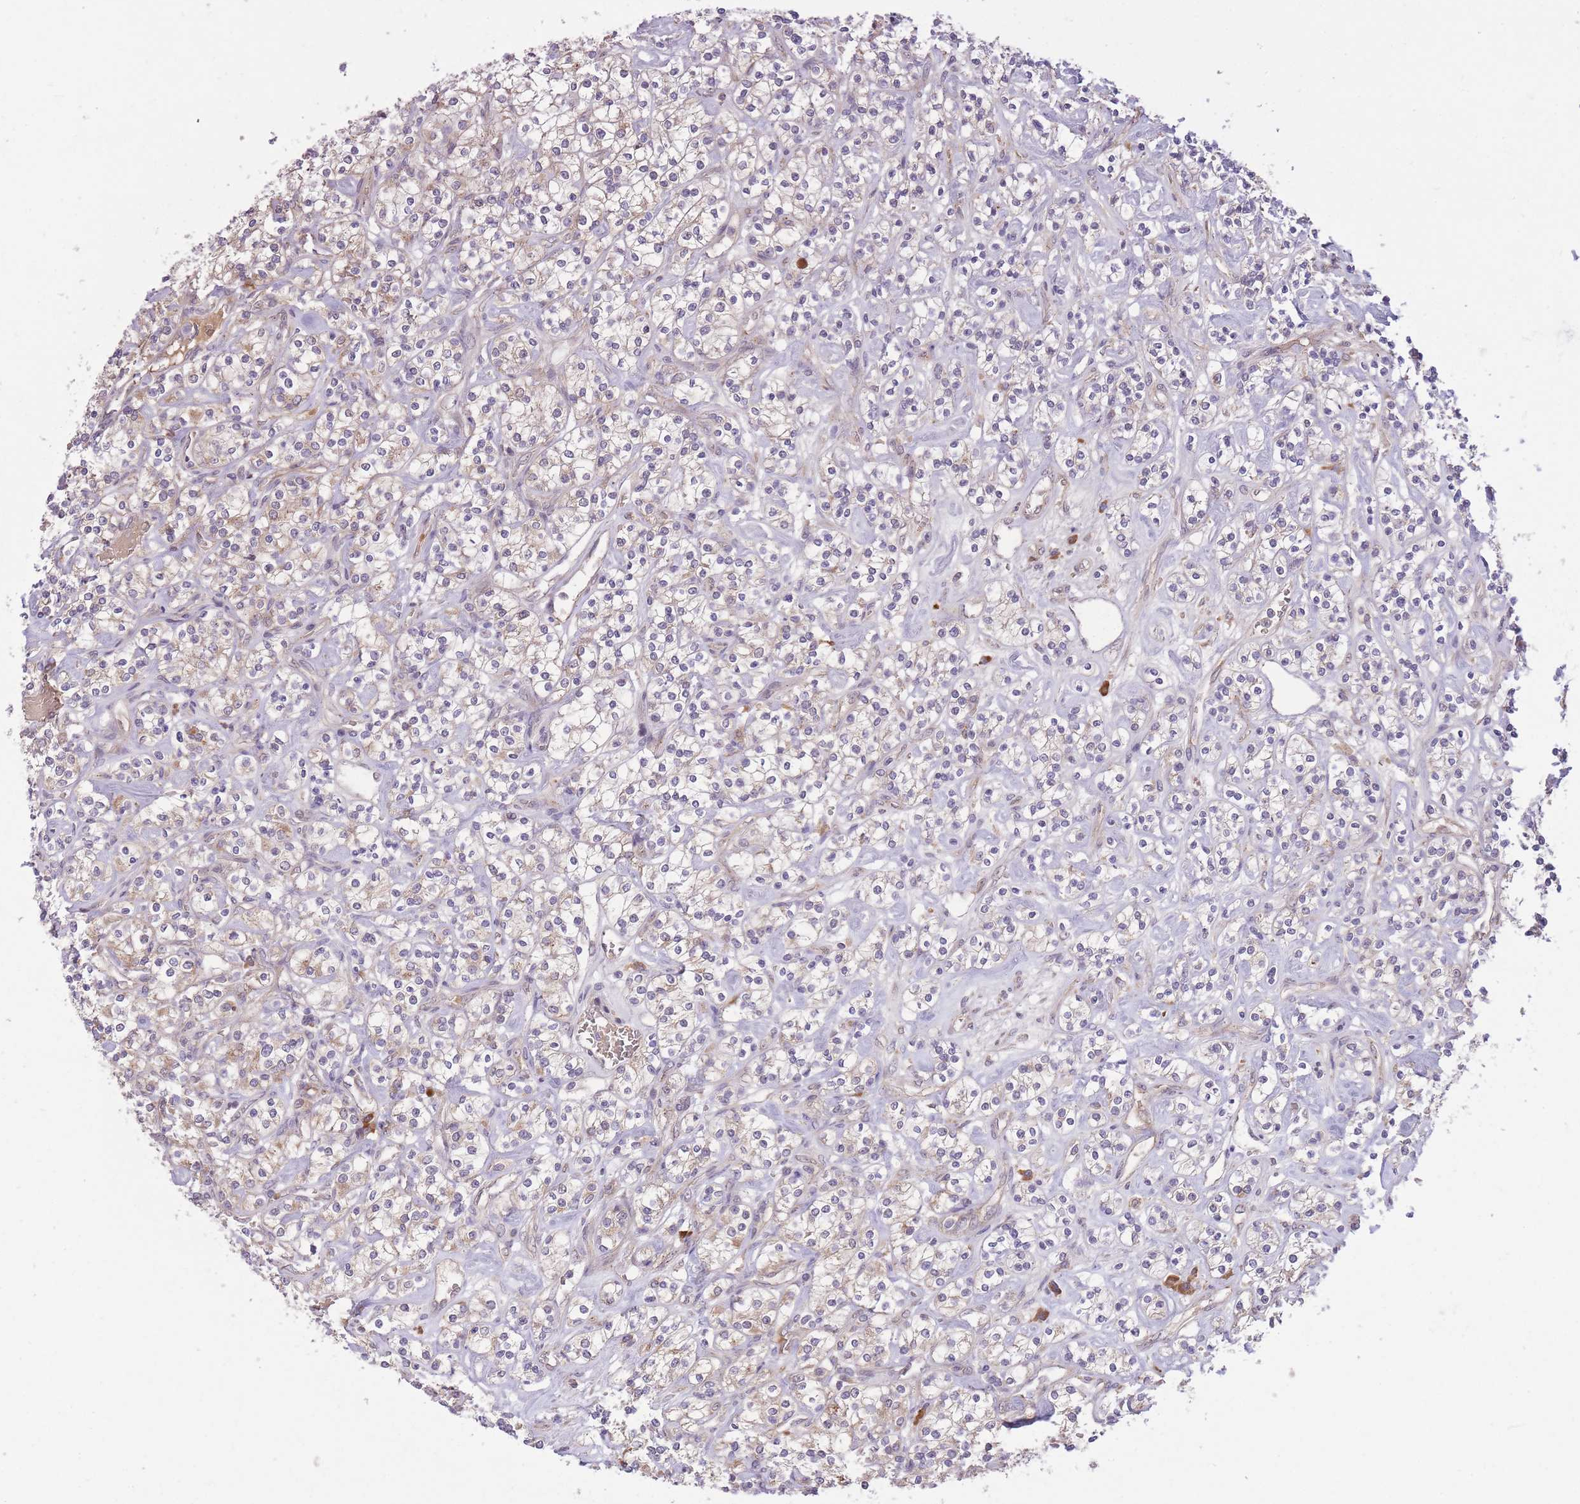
{"staining": {"intensity": "weak", "quantity": "25%-75%", "location": "cytoplasmic/membranous"}, "tissue": "renal cancer", "cell_type": "Tumor cells", "image_type": "cancer", "snomed": [{"axis": "morphology", "description": "Adenocarcinoma, NOS"}, {"axis": "topography", "description": "Kidney"}], "caption": "IHC photomicrograph of human renal adenocarcinoma stained for a protein (brown), which shows low levels of weak cytoplasmic/membranous staining in about 25%-75% of tumor cells.", "gene": "POLR3F", "patient": {"sex": "male", "age": 77}}